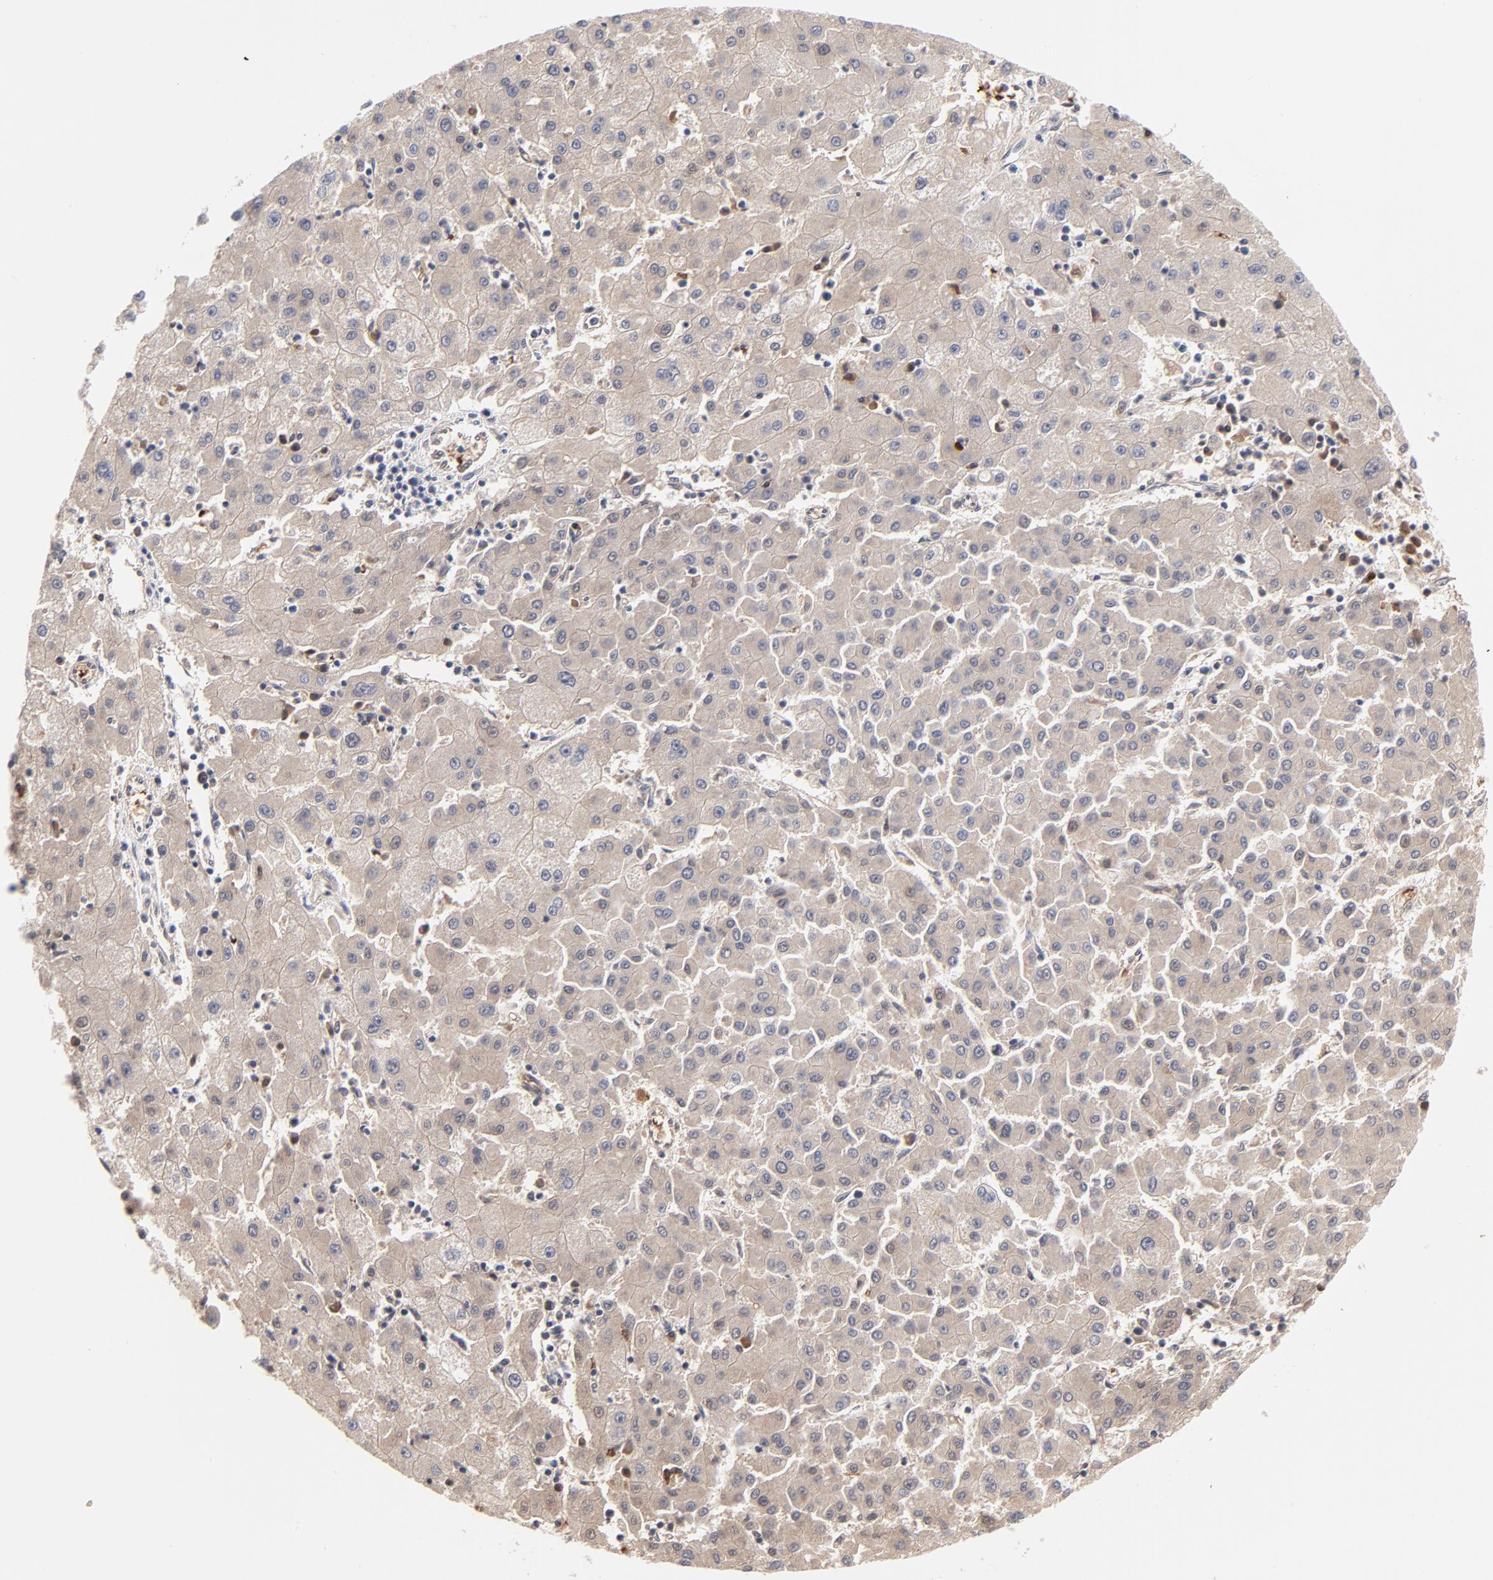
{"staining": {"intensity": "weak", "quantity": ">75%", "location": "cytoplasmic/membranous"}, "tissue": "liver cancer", "cell_type": "Tumor cells", "image_type": "cancer", "snomed": [{"axis": "morphology", "description": "Carcinoma, Hepatocellular, NOS"}, {"axis": "topography", "description": "Liver"}], "caption": "Human liver cancer (hepatocellular carcinoma) stained with a brown dye displays weak cytoplasmic/membranous positive positivity in approximately >75% of tumor cells.", "gene": "CASP10", "patient": {"sex": "male", "age": 72}}